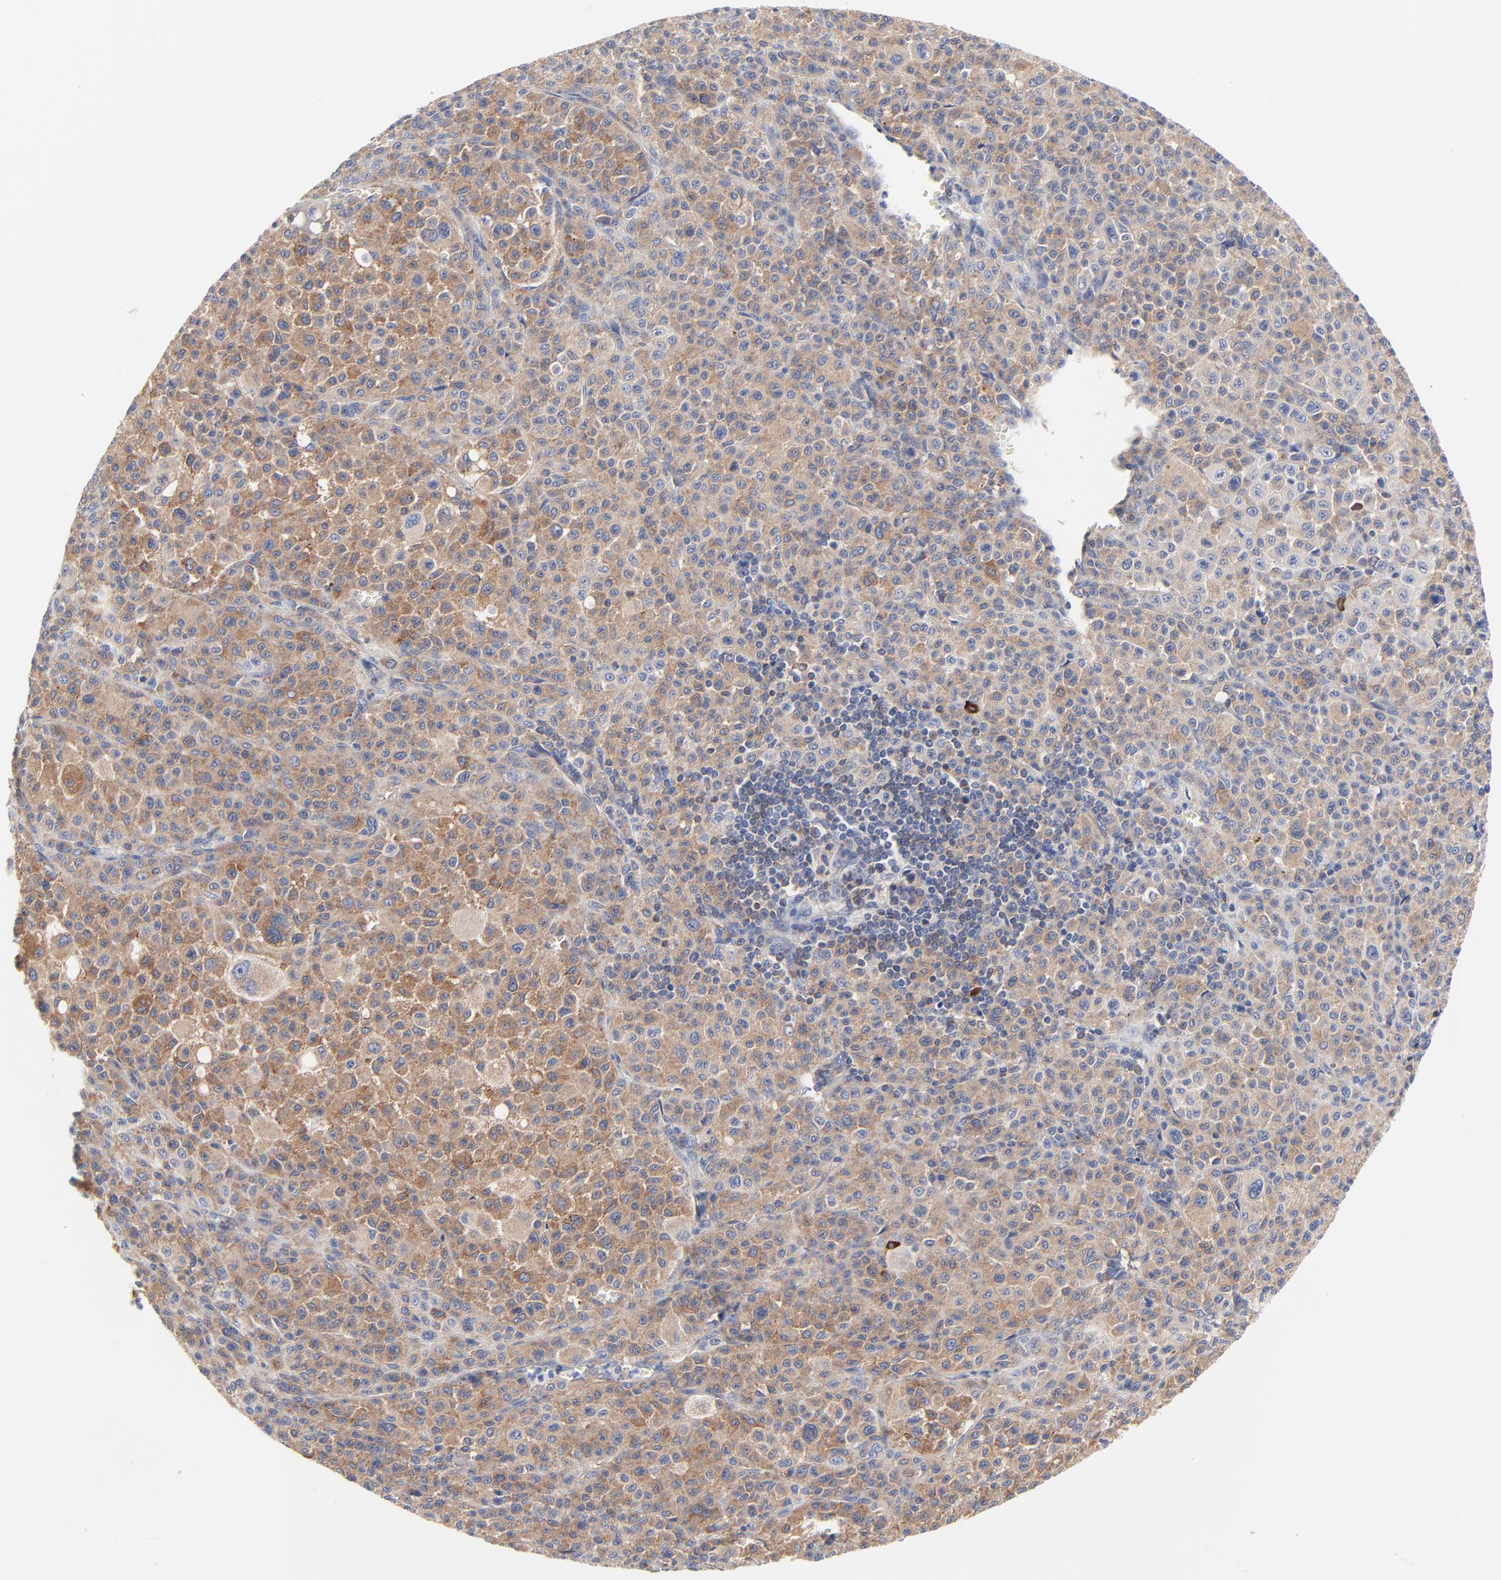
{"staining": {"intensity": "moderate", "quantity": ">75%", "location": "cytoplasmic/membranous"}, "tissue": "melanoma", "cell_type": "Tumor cells", "image_type": "cancer", "snomed": [{"axis": "morphology", "description": "Malignant melanoma, Metastatic site"}, {"axis": "topography", "description": "Skin"}], "caption": "Immunohistochemical staining of human melanoma demonstrates moderate cytoplasmic/membranous protein expression in approximately >75% of tumor cells.", "gene": "CD2AP", "patient": {"sex": "female", "age": 74}}